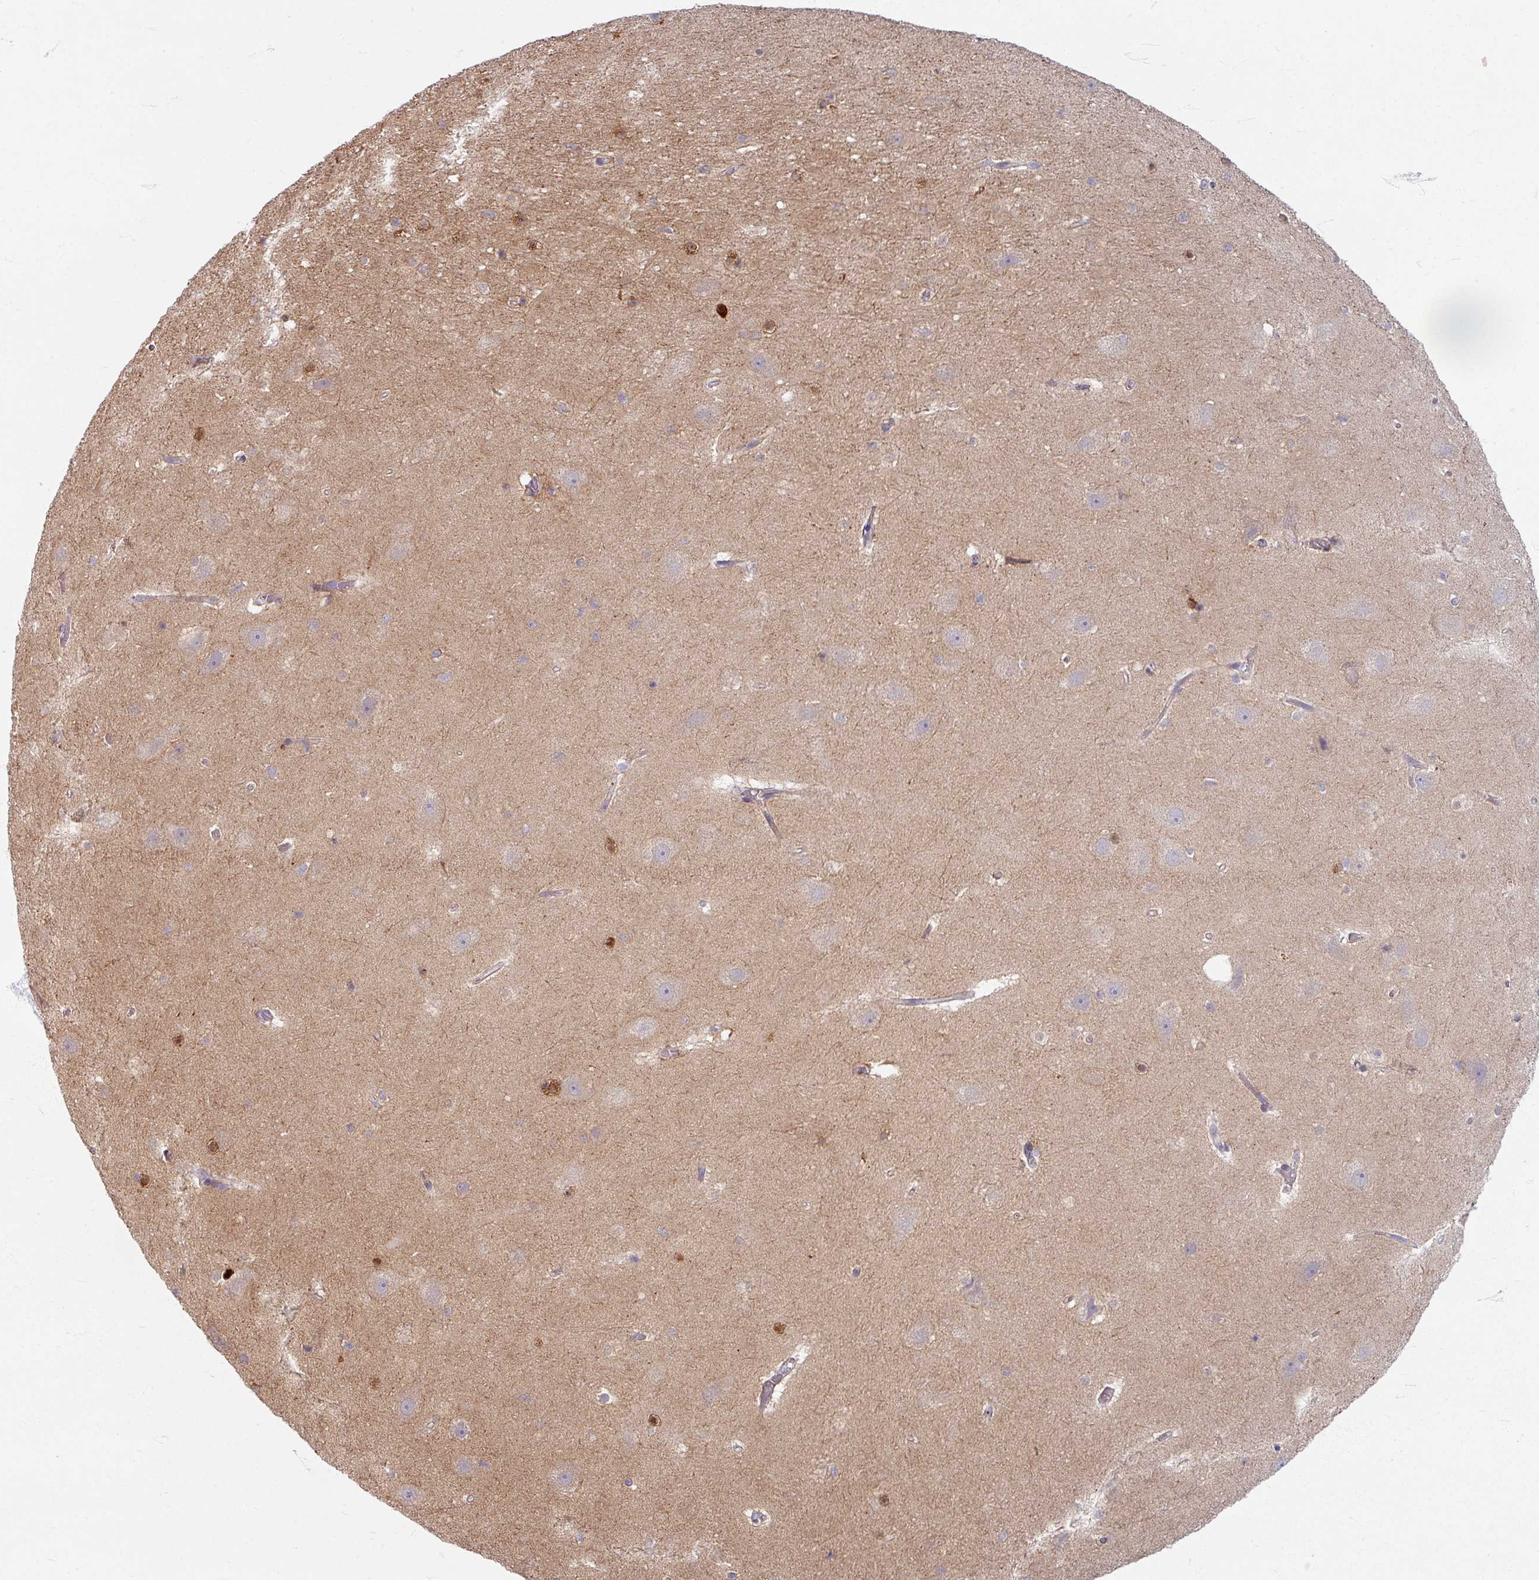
{"staining": {"intensity": "moderate", "quantity": "<25%", "location": "cytoplasmic/membranous,nuclear"}, "tissue": "hippocampus", "cell_type": "Glial cells", "image_type": "normal", "snomed": [{"axis": "morphology", "description": "Normal tissue, NOS"}, {"axis": "topography", "description": "Hippocampus"}], "caption": "Immunohistochemistry (IHC) of benign human hippocampus shows low levels of moderate cytoplasmic/membranous,nuclear positivity in approximately <25% of glial cells. (Stains: DAB (3,3'-diaminobenzidine) in brown, nuclei in blue, Microscopy: brightfield microscopy at high magnification).", "gene": "GABARAPL1", "patient": {"sex": "male", "age": 37}}